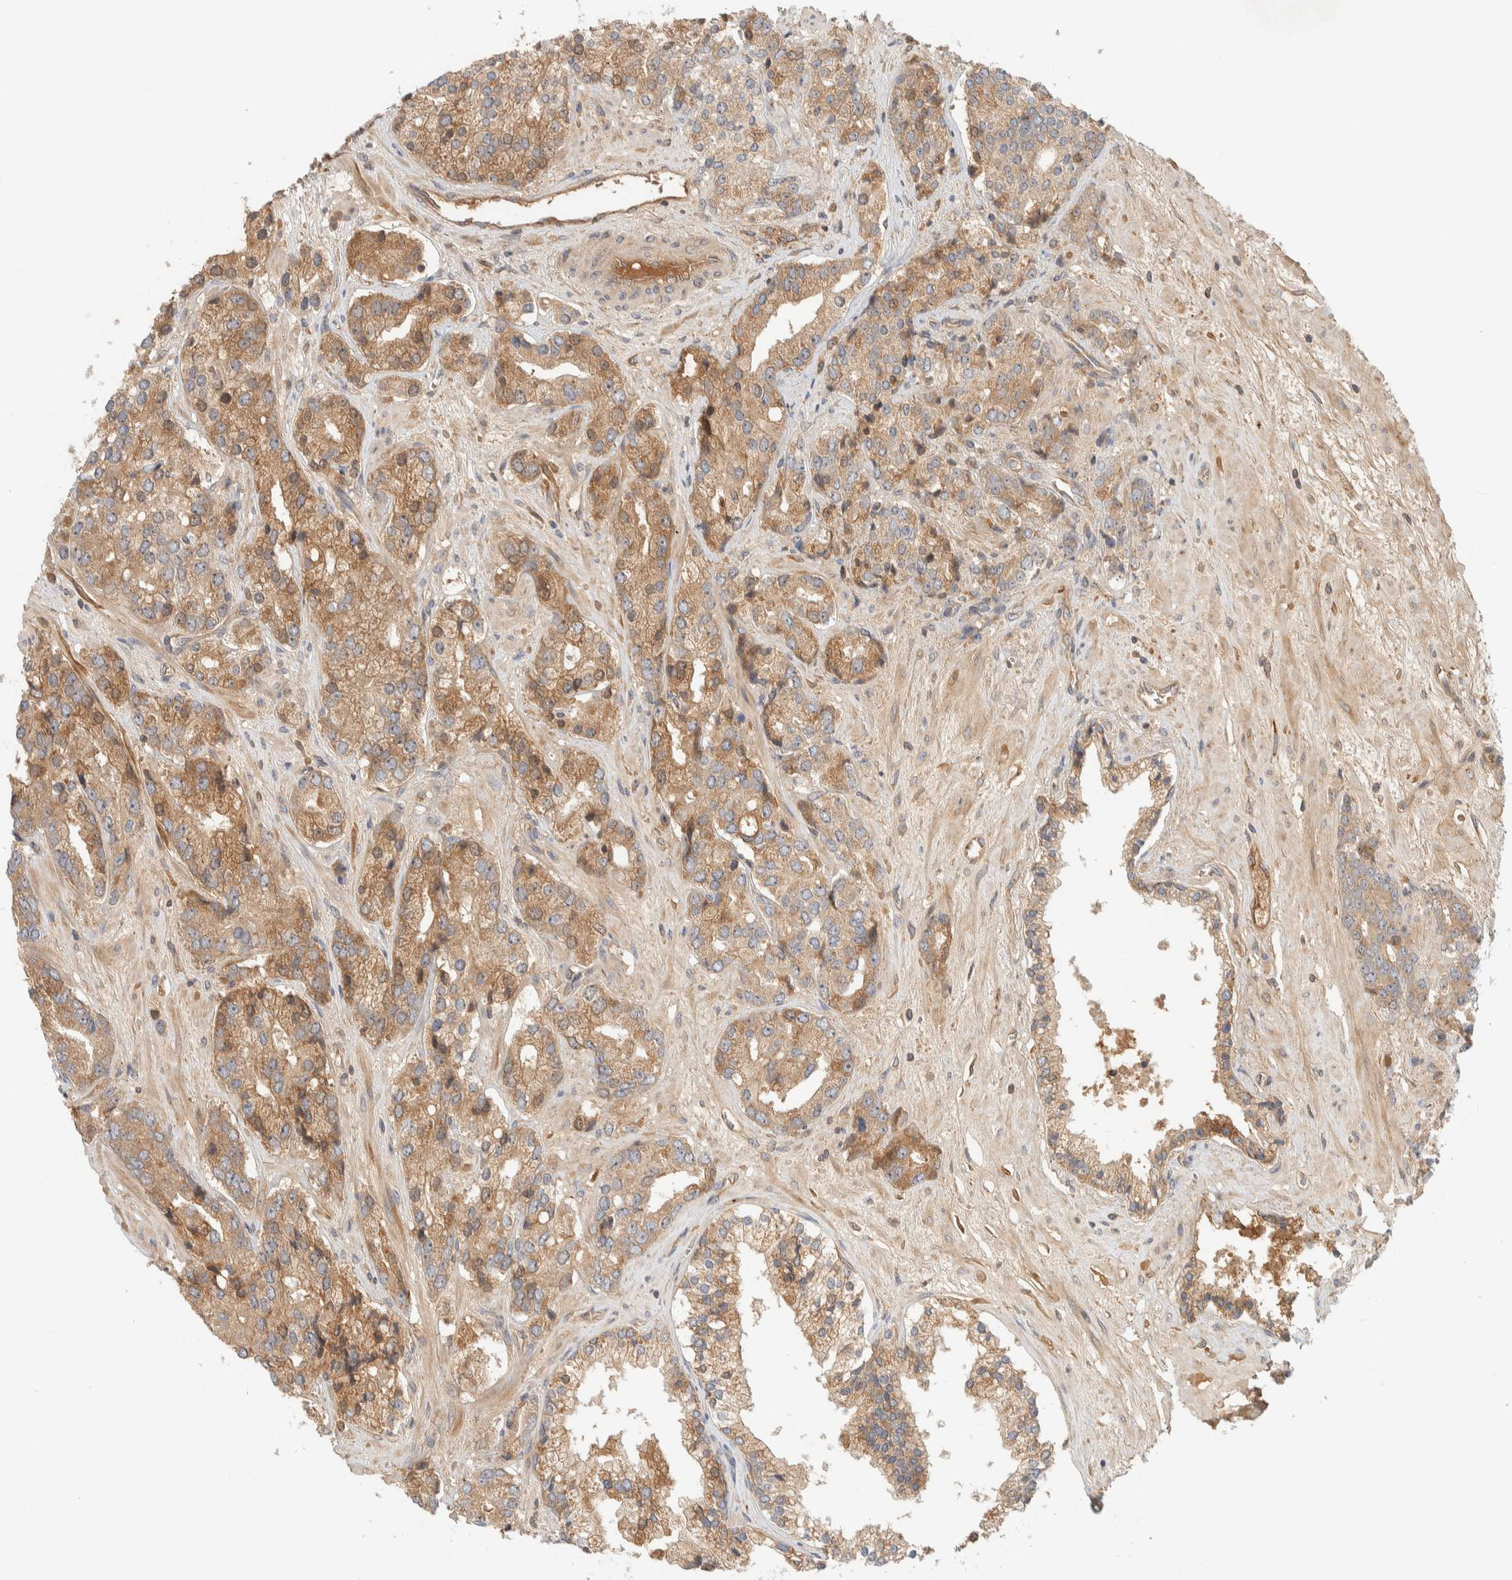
{"staining": {"intensity": "moderate", "quantity": ">75%", "location": "cytoplasmic/membranous"}, "tissue": "prostate cancer", "cell_type": "Tumor cells", "image_type": "cancer", "snomed": [{"axis": "morphology", "description": "Adenocarcinoma, High grade"}, {"axis": "topography", "description": "Prostate"}], "caption": "This image shows prostate adenocarcinoma (high-grade) stained with IHC to label a protein in brown. The cytoplasmic/membranous of tumor cells show moderate positivity for the protein. Nuclei are counter-stained blue.", "gene": "FAM167A", "patient": {"sex": "male", "age": 71}}